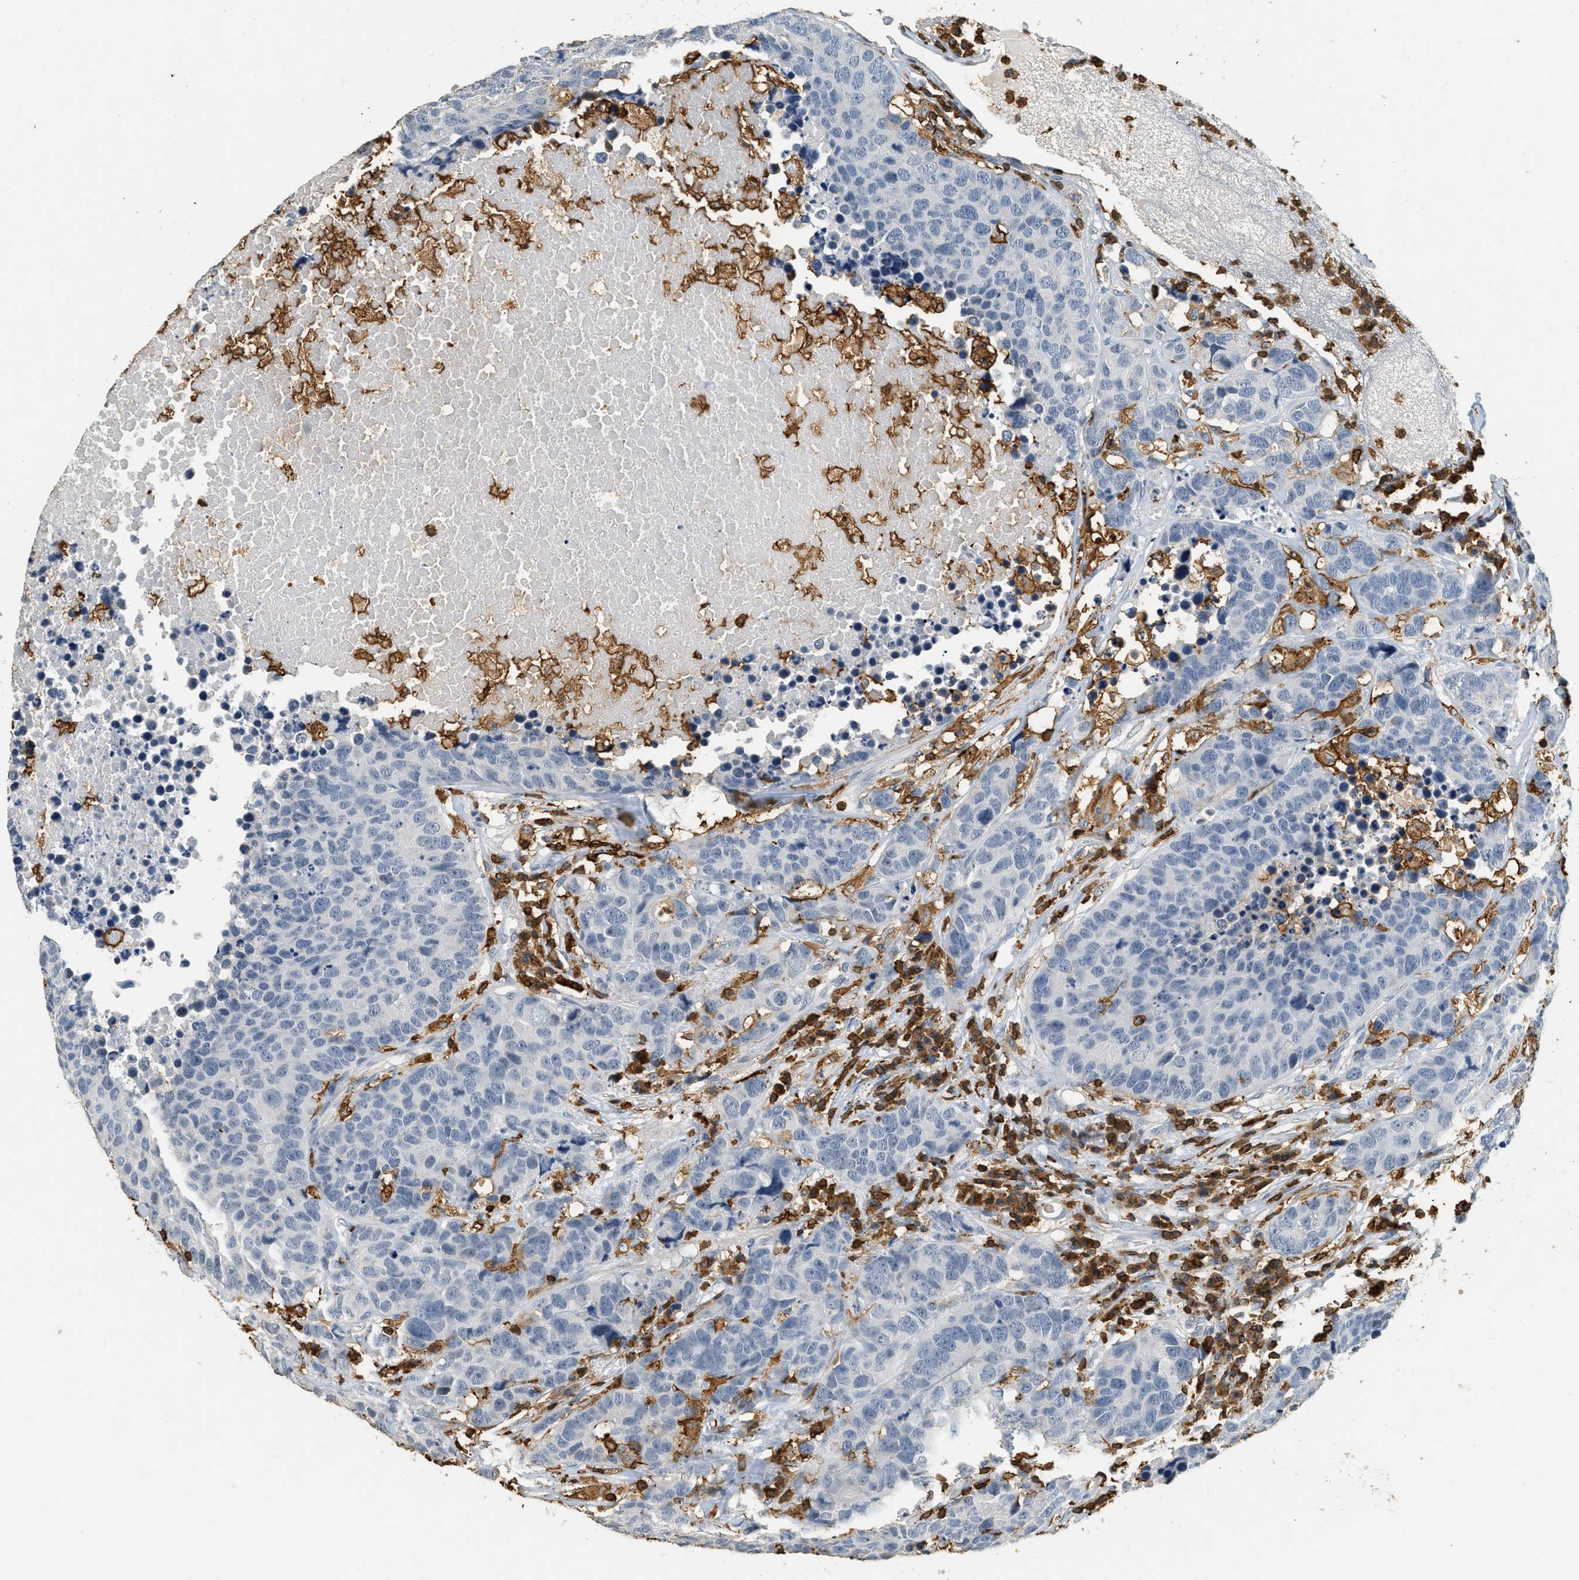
{"staining": {"intensity": "negative", "quantity": "none", "location": "none"}, "tissue": "carcinoid", "cell_type": "Tumor cells", "image_type": "cancer", "snomed": [{"axis": "morphology", "description": "Carcinoid, malignant, NOS"}, {"axis": "topography", "description": "Lung"}], "caption": "The image reveals no staining of tumor cells in carcinoid (malignant). (DAB (3,3'-diaminobenzidine) immunohistochemistry (IHC), high magnification).", "gene": "LSP1", "patient": {"sex": "male", "age": 60}}